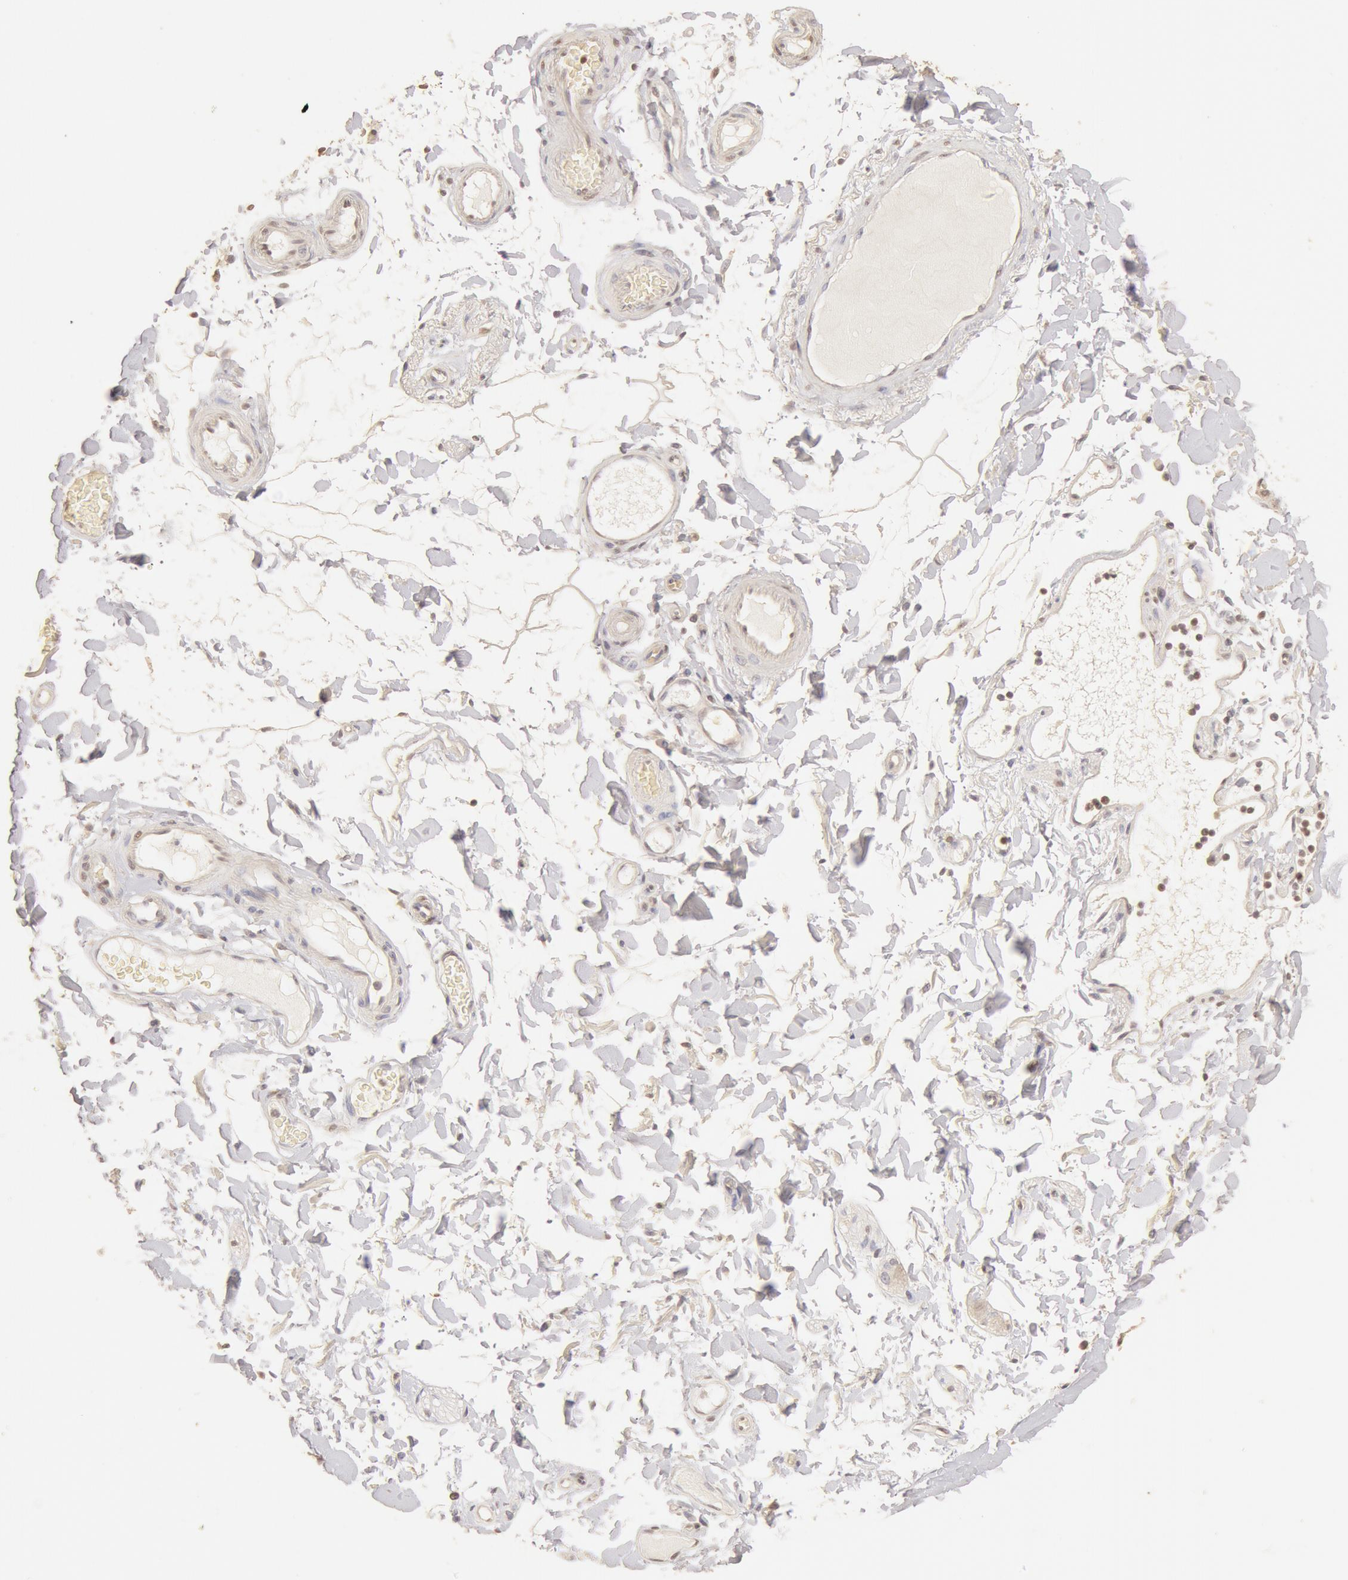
{"staining": {"intensity": "moderate", "quantity": ">75%", "location": "nuclear"}, "tissue": "adipose tissue", "cell_type": "Adipocytes", "image_type": "normal", "snomed": [{"axis": "morphology", "description": "Normal tissue, NOS"}, {"axis": "topography", "description": "Duodenum"}], "caption": "Adipocytes display moderate nuclear positivity in approximately >75% of cells in normal adipose tissue.", "gene": "SNRNP70", "patient": {"sex": "male", "age": 63}}